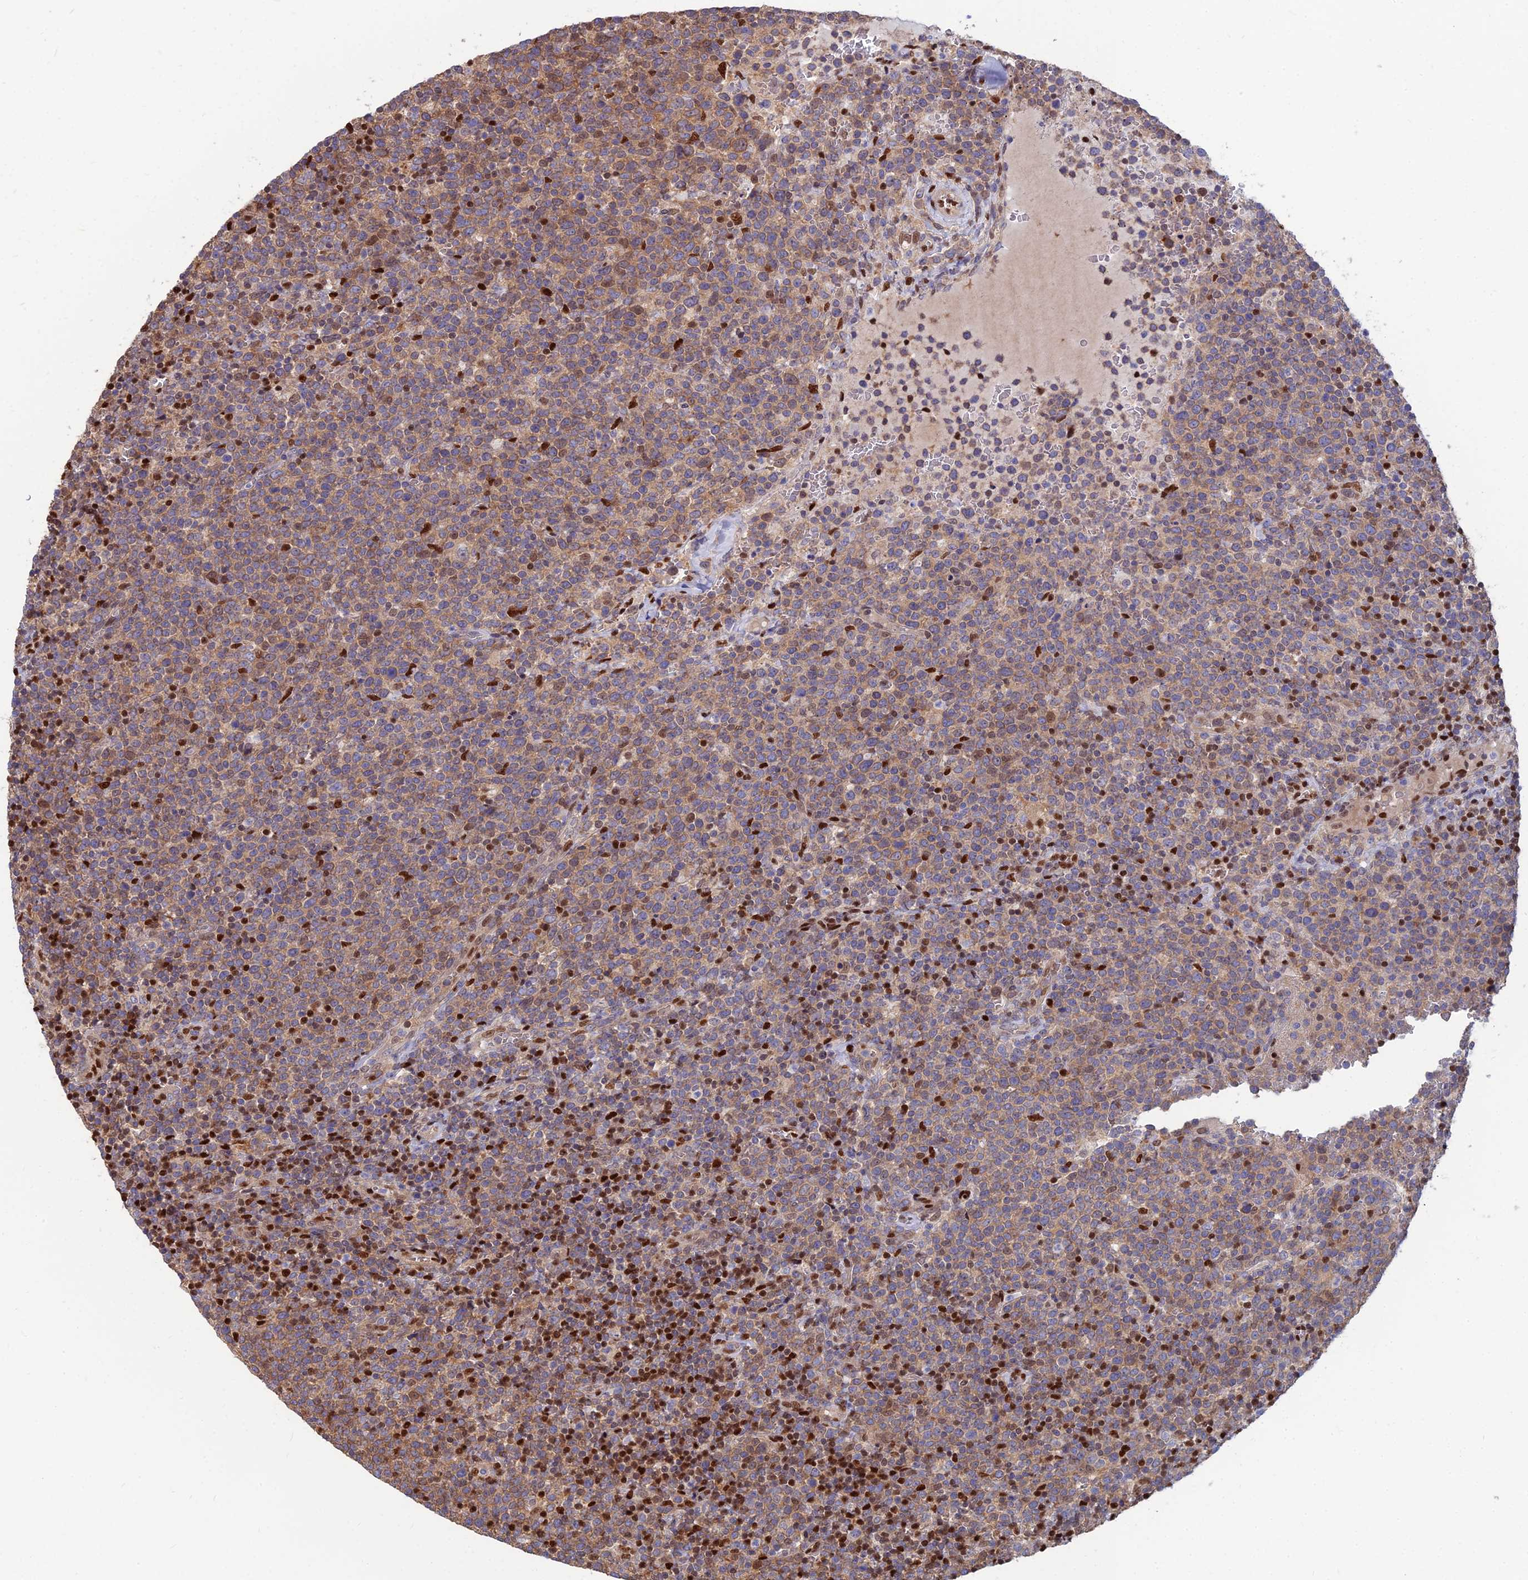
{"staining": {"intensity": "moderate", "quantity": "25%-75%", "location": "cytoplasmic/membranous,nuclear"}, "tissue": "lymphoma", "cell_type": "Tumor cells", "image_type": "cancer", "snomed": [{"axis": "morphology", "description": "Malignant lymphoma, non-Hodgkin's type, High grade"}, {"axis": "topography", "description": "Lymph node"}], "caption": "Human lymphoma stained for a protein (brown) demonstrates moderate cytoplasmic/membranous and nuclear positive positivity in approximately 25%-75% of tumor cells.", "gene": "DNPEP", "patient": {"sex": "male", "age": 61}}